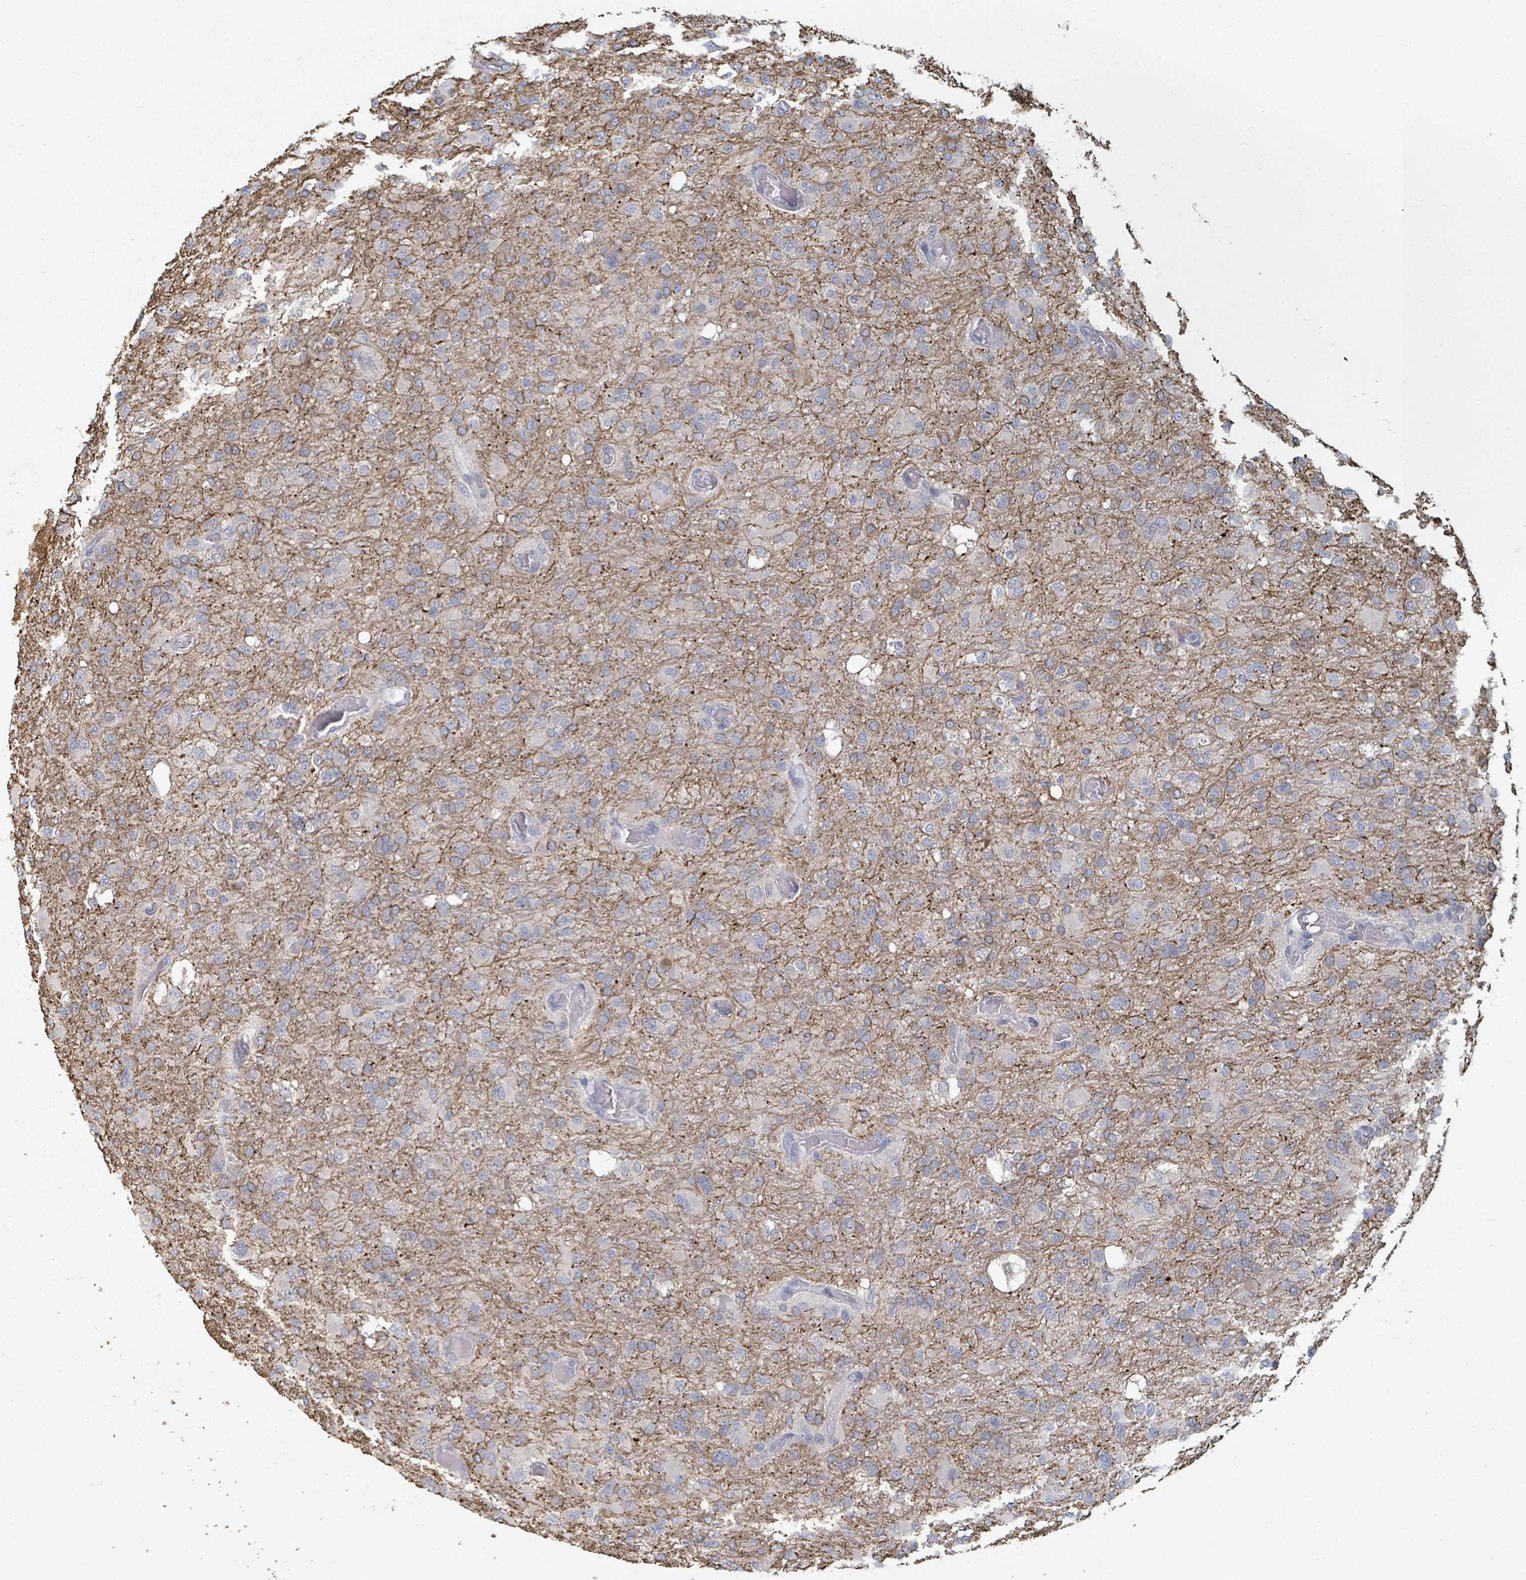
{"staining": {"intensity": "negative", "quantity": "none", "location": "none"}, "tissue": "glioma", "cell_type": "Tumor cells", "image_type": "cancer", "snomed": [{"axis": "morphology", "description": "Glioma, malignant, High grade"}, {"axis": "topography", "description": "Brain"}], "caption": "Immunohistochemistry (IHC) image of neoplastic tissue: high-grade glioma (malignant) stained with DAB (3,3'-diaminobenzidine) reveals no significant protein expression in tumor cells.", "gene": "PLAUR", "patient": {"sex": "female", "age": 74}}